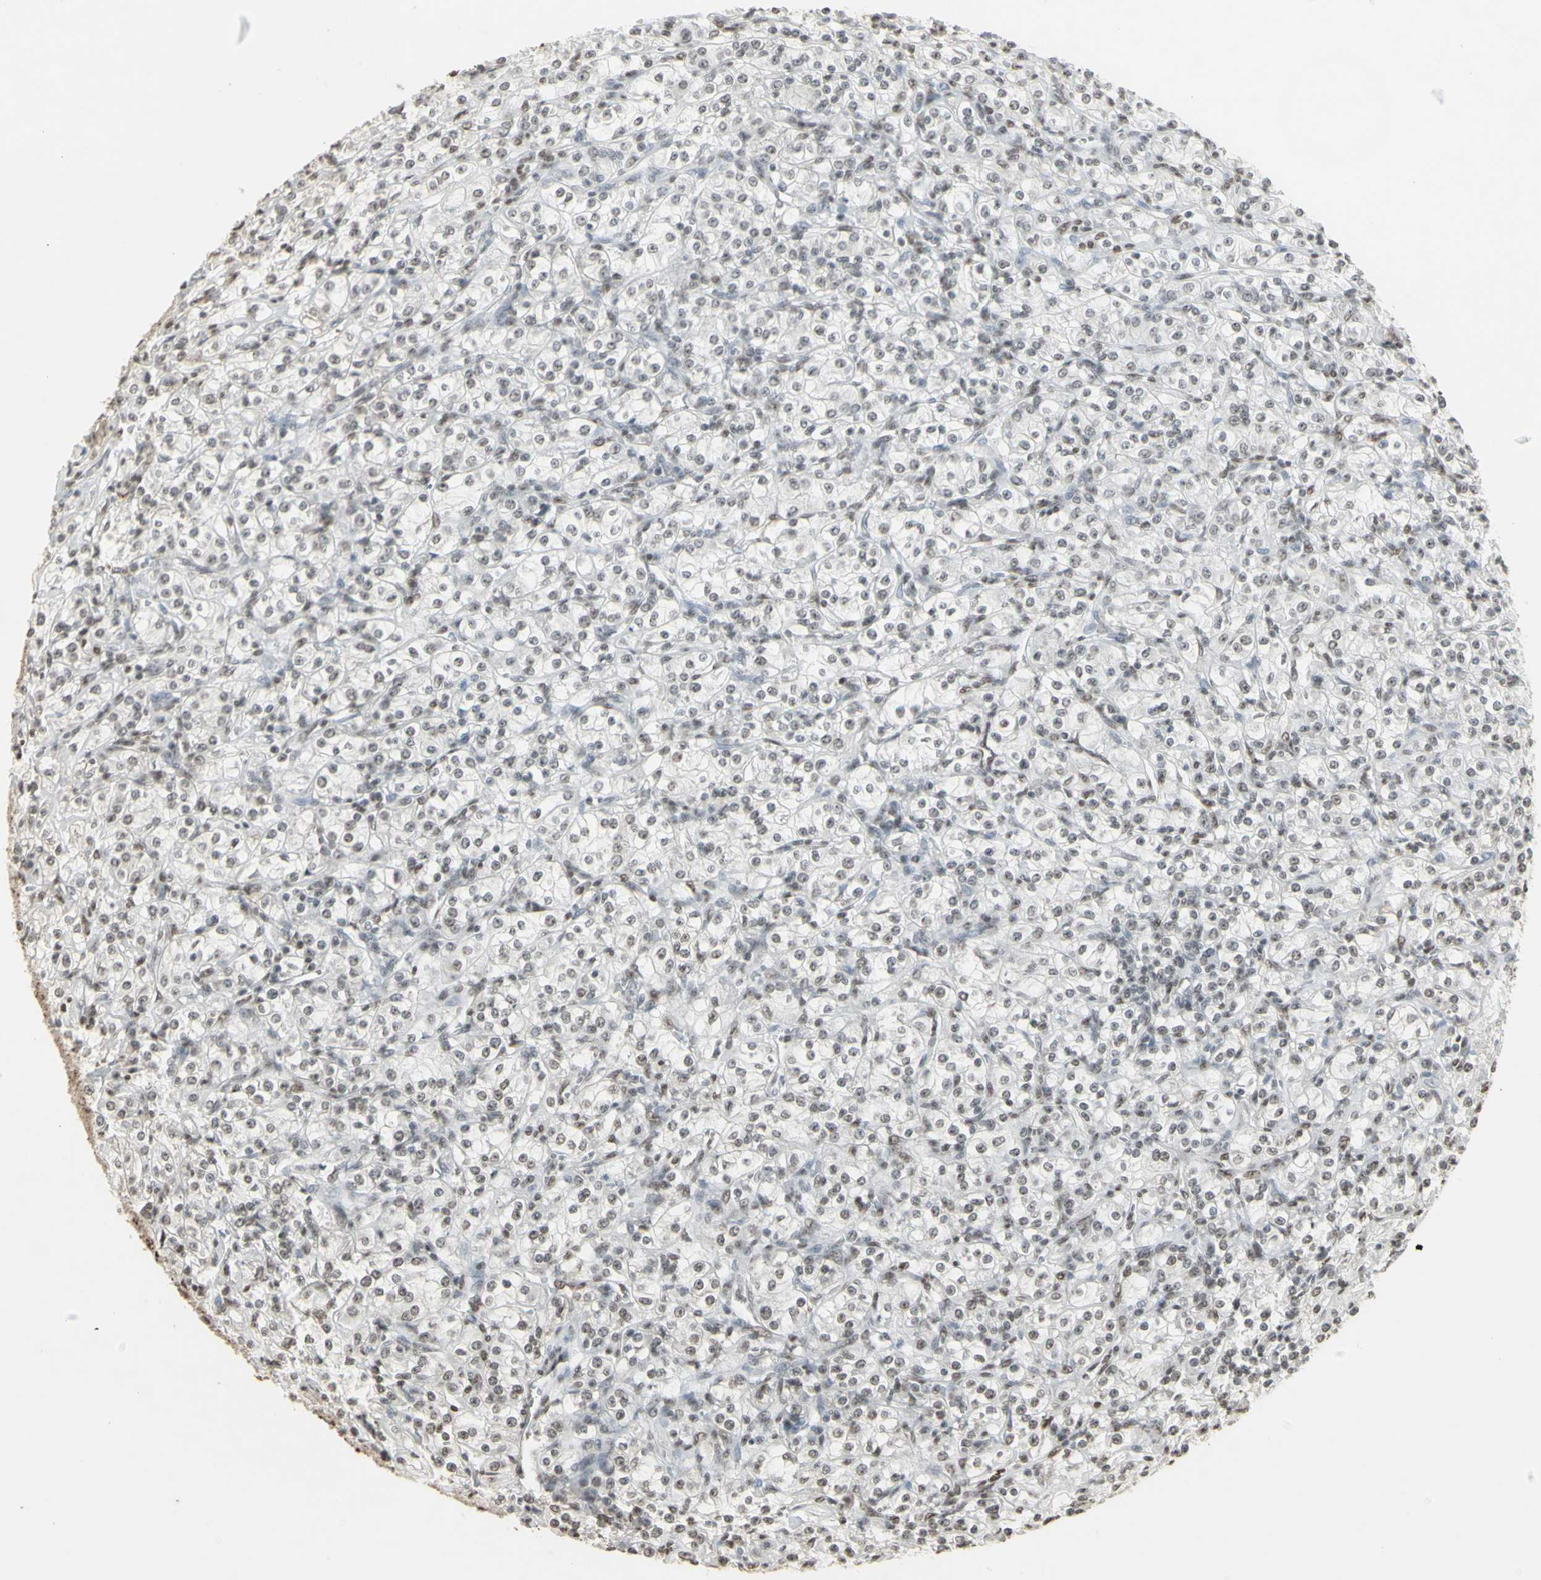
{"staining": {"intensity": "negative", "quantity": "none", "location": "none"}, "tissue": "renal cancer", "cell_type": "Tumor cells", "image_type": "cancer", "snomed": [{"axis": "morphology", "description": "Adenocarcinoma, NOS"}, {"axis": "topography", "description": "Kidney"}], "caption": "Tumor cells show no significant expression in renal adenocarcinoma. The staining is performed using DAB (3,3'-diaminobenzidine) brown chromogen with nuclei counter-stained in using hematoxylin.", "gene": "TRIM28", "patient": {"sex": "male", "age": 77}}